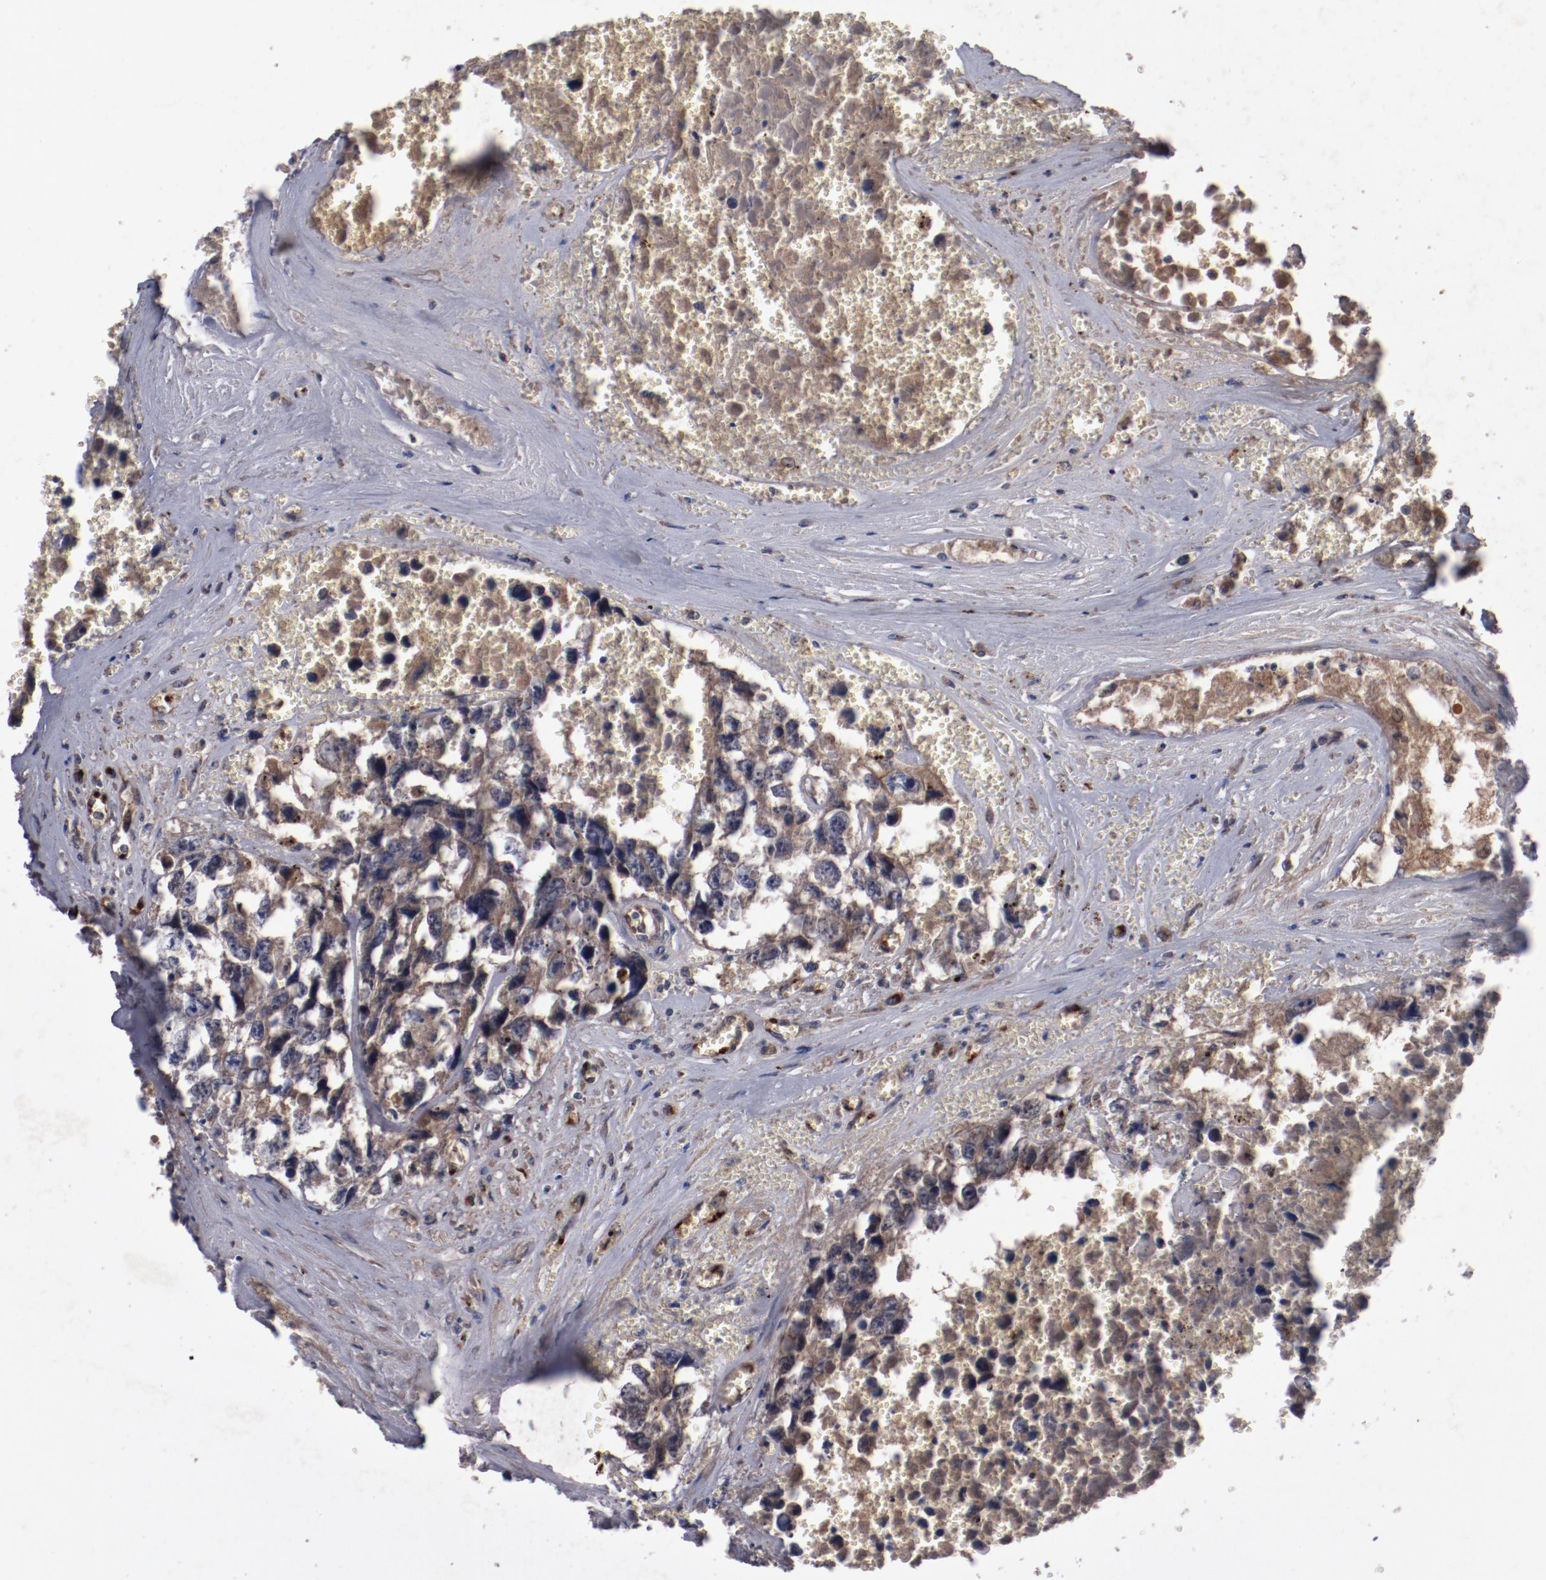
{"staining": {"intensity": "moderate", "quantity": ">75%", "location": "cytoplasmic/membranous"}, "tissue": "testis cancer", "cell_type": "Tumor cells", "image_type": "cancer", "snomed": [{"axis": "morphology", "description": "Carcinoma, Embryonal, NOS"}, {"axis": "topography", "description": "Testis"}], "caption": "Embryonal carcinoma (testis) was stained to show a protein in brown. There is medium levels of moderate cytoplasmic/membranous positivity in about >75% of tumor cells. (DAB (3,3'-diaminobenzidine) = brown stain, brightfield microscopy at high magnification).", "gene": "DIPK2B", "patient": {"sex": "male", "age": 31}}